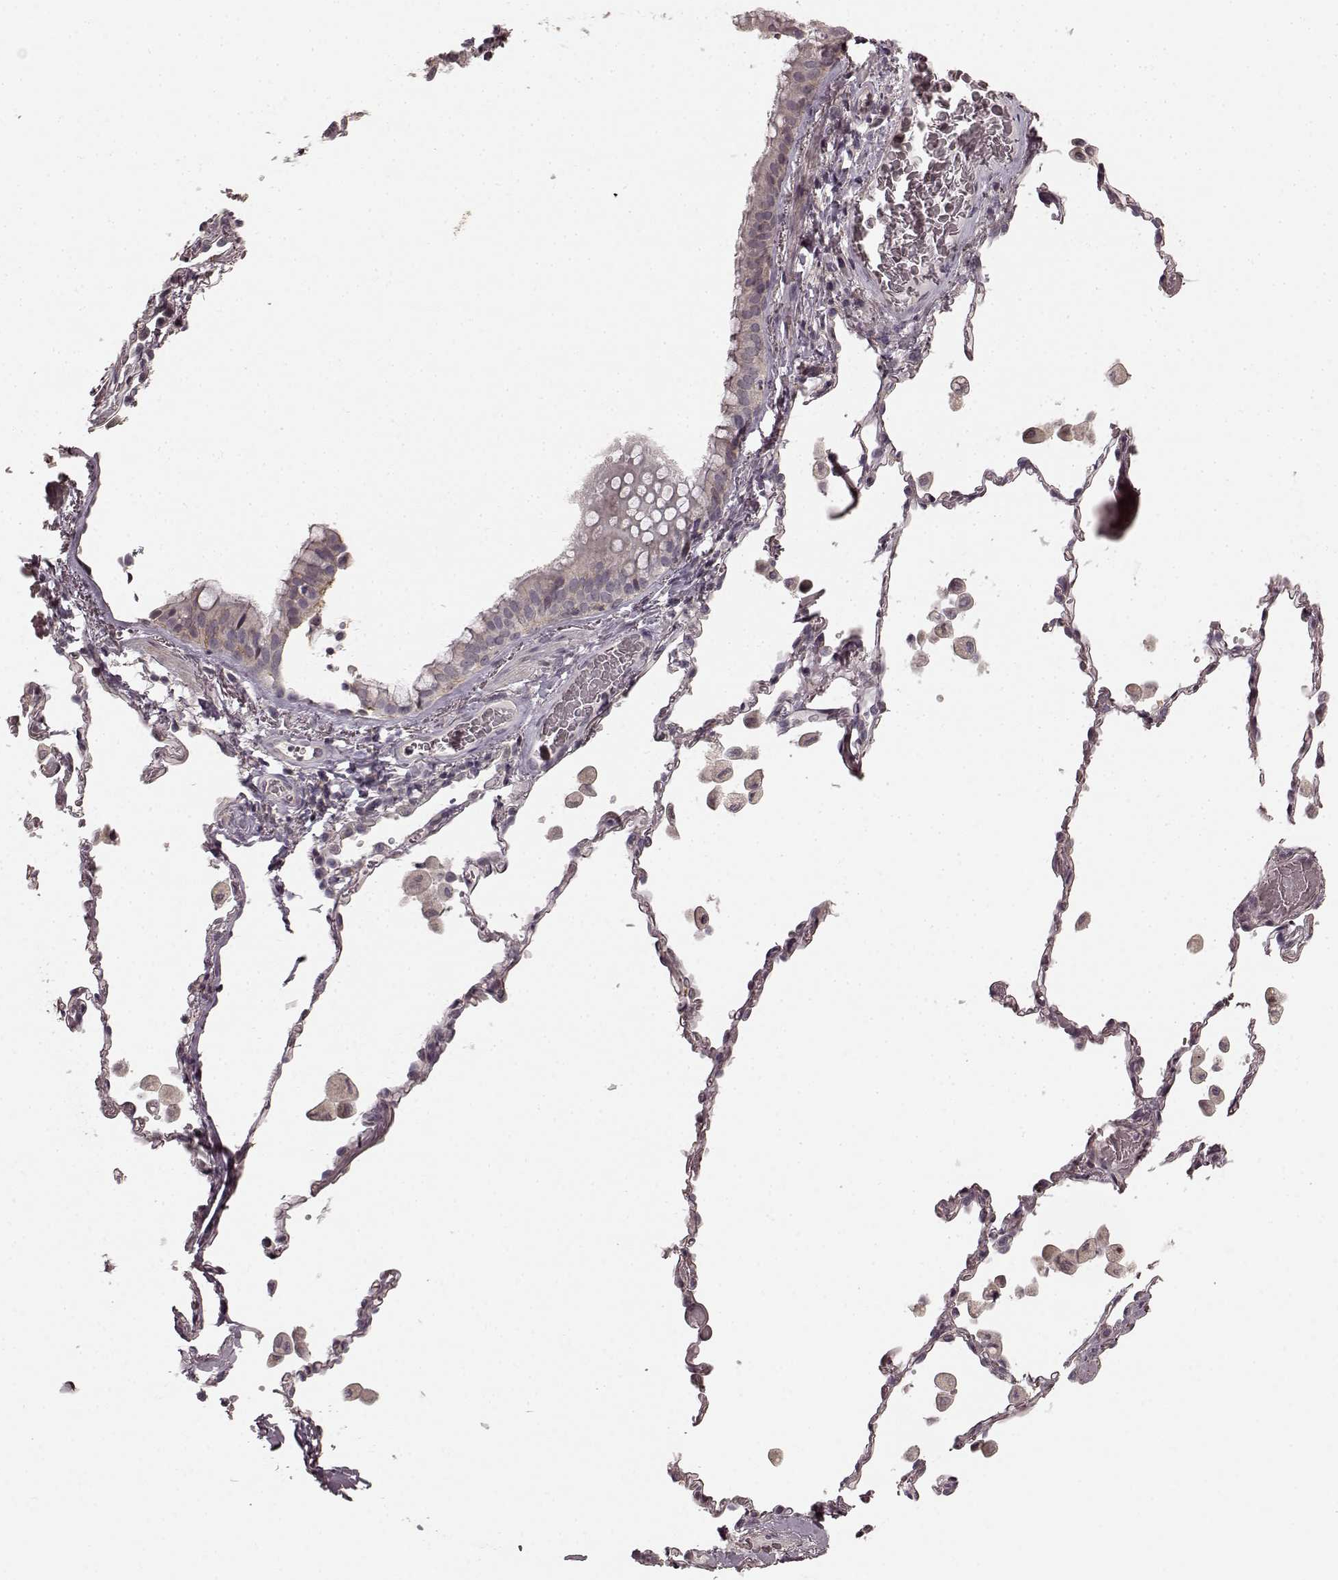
{"staining": {"intensity": "negative", "quantity": "none", "location": "none"}, "tissue": "bronchus", "cell_type": "Respiratory epithelial cells", "image_type": "normal", "snomed": [{"axis": "morphology", "description": "Normal tissue, NOS"}, {"axis": "topography", "description": "Bronchus"}, {"axis": "topography", "description": "Lung"}], "caption": "An image of bronchus stained for a protein demonstrates no brown staining in respiratory epithelial cells. Brightfield microscopy of immunohistochemistry (IHC) stained with DAB (brown) and hematoxylin (blue), captured at high magnification.", "gene": "PRKCE", "patient": {"sex": "male", "age": 54}}